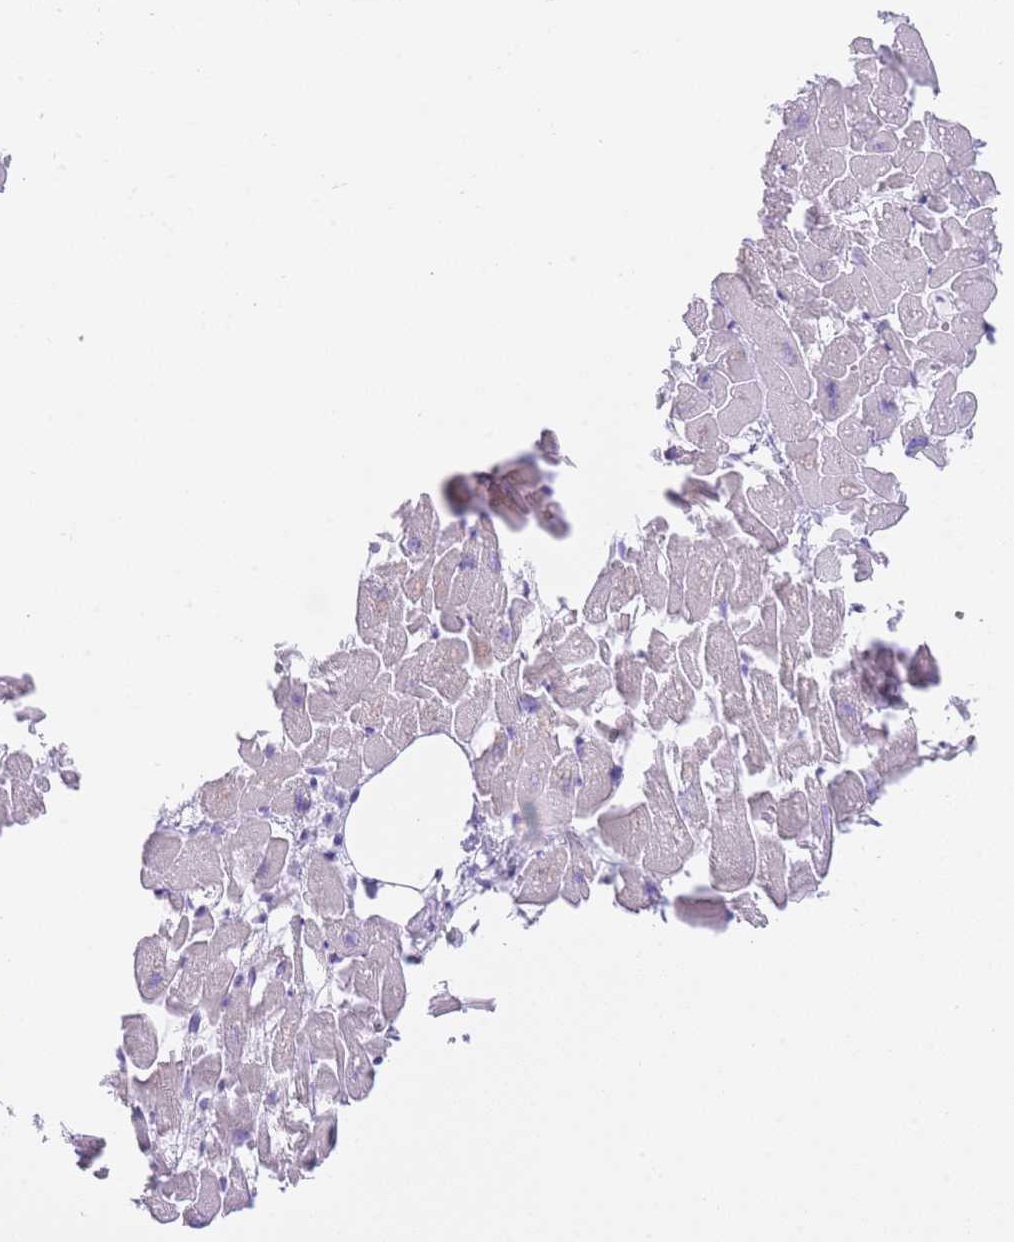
{"staining": {"intensity": "negative", "quantity": "none", "location": "none"}, "tissue": "heart muscle", "cell_type": "Cardiomyocytes", "image_type": "normal", "snomed": [{"axis": "morphology", "description": "Normal tissue, NOS"}, {"axis": "topography", "description": "Heart"}], "caption": "Heart muscle stained for a protein using immunohistochemistry shows no staining cardiomyocytes.", "gene": "IMPG1", "patient": {"sex": "female", "age": 64}}